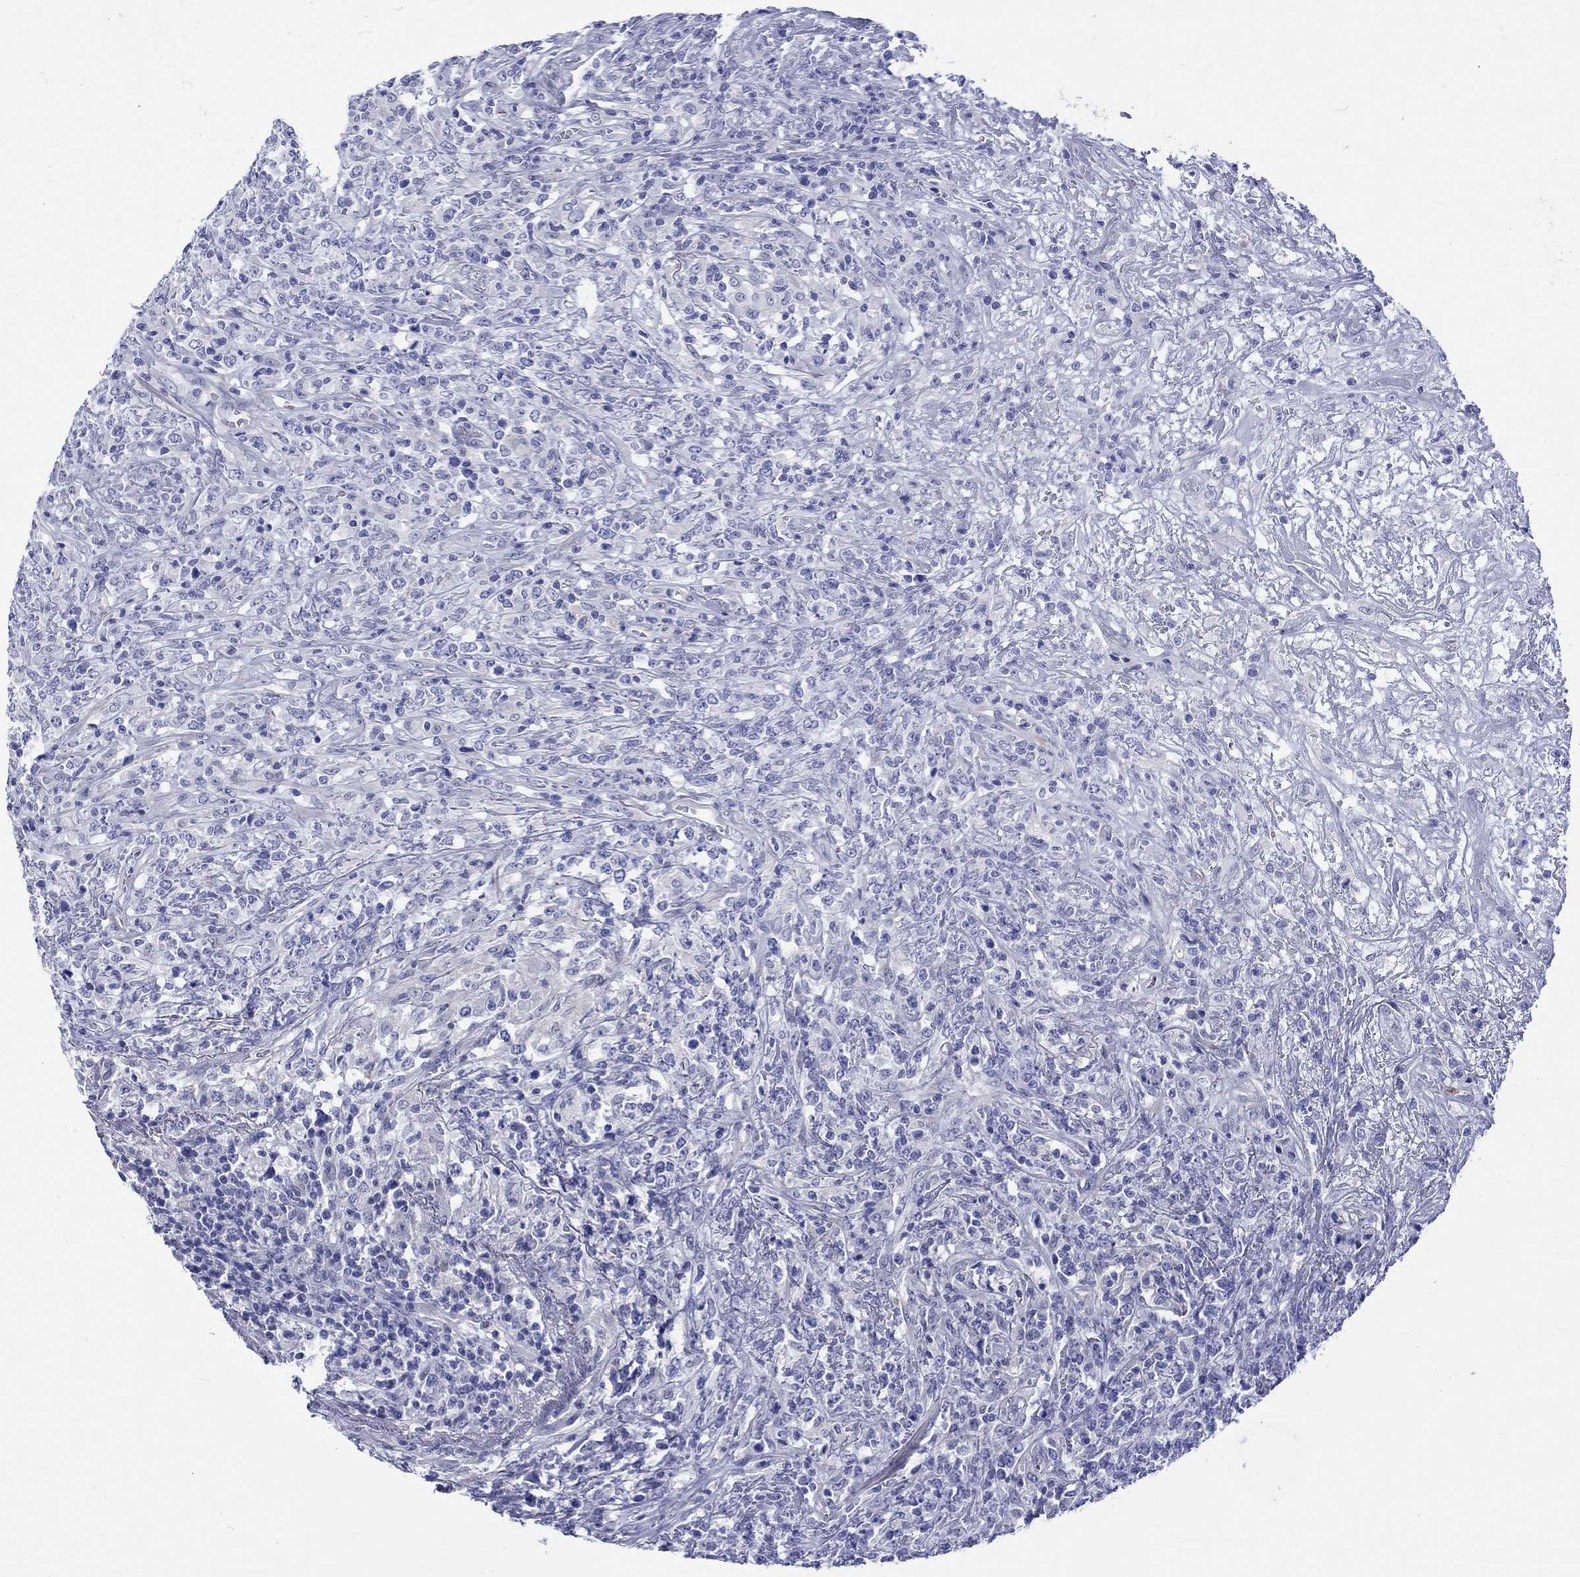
{"staining": {"intensity": "negative", "quantity": "none", "location": "none"}, "tissue": "lymphoma", "cell_type": "Tumor cells", "image_type": "cancer", "snomed": [{"axis": "morphology", "description": "Malignant lymphoma, non-Hodgkin's type, High grade"}, {"axis": "topography", "description": "Lung"}], "caption": "High power microscopy image of an immunohistochemistry (IHC) histopathology image of lymphoma, revealing no significant positivity in tumor cells.", "gene": "SH2D7", "patient": {"sex": "male", "age": 79}}